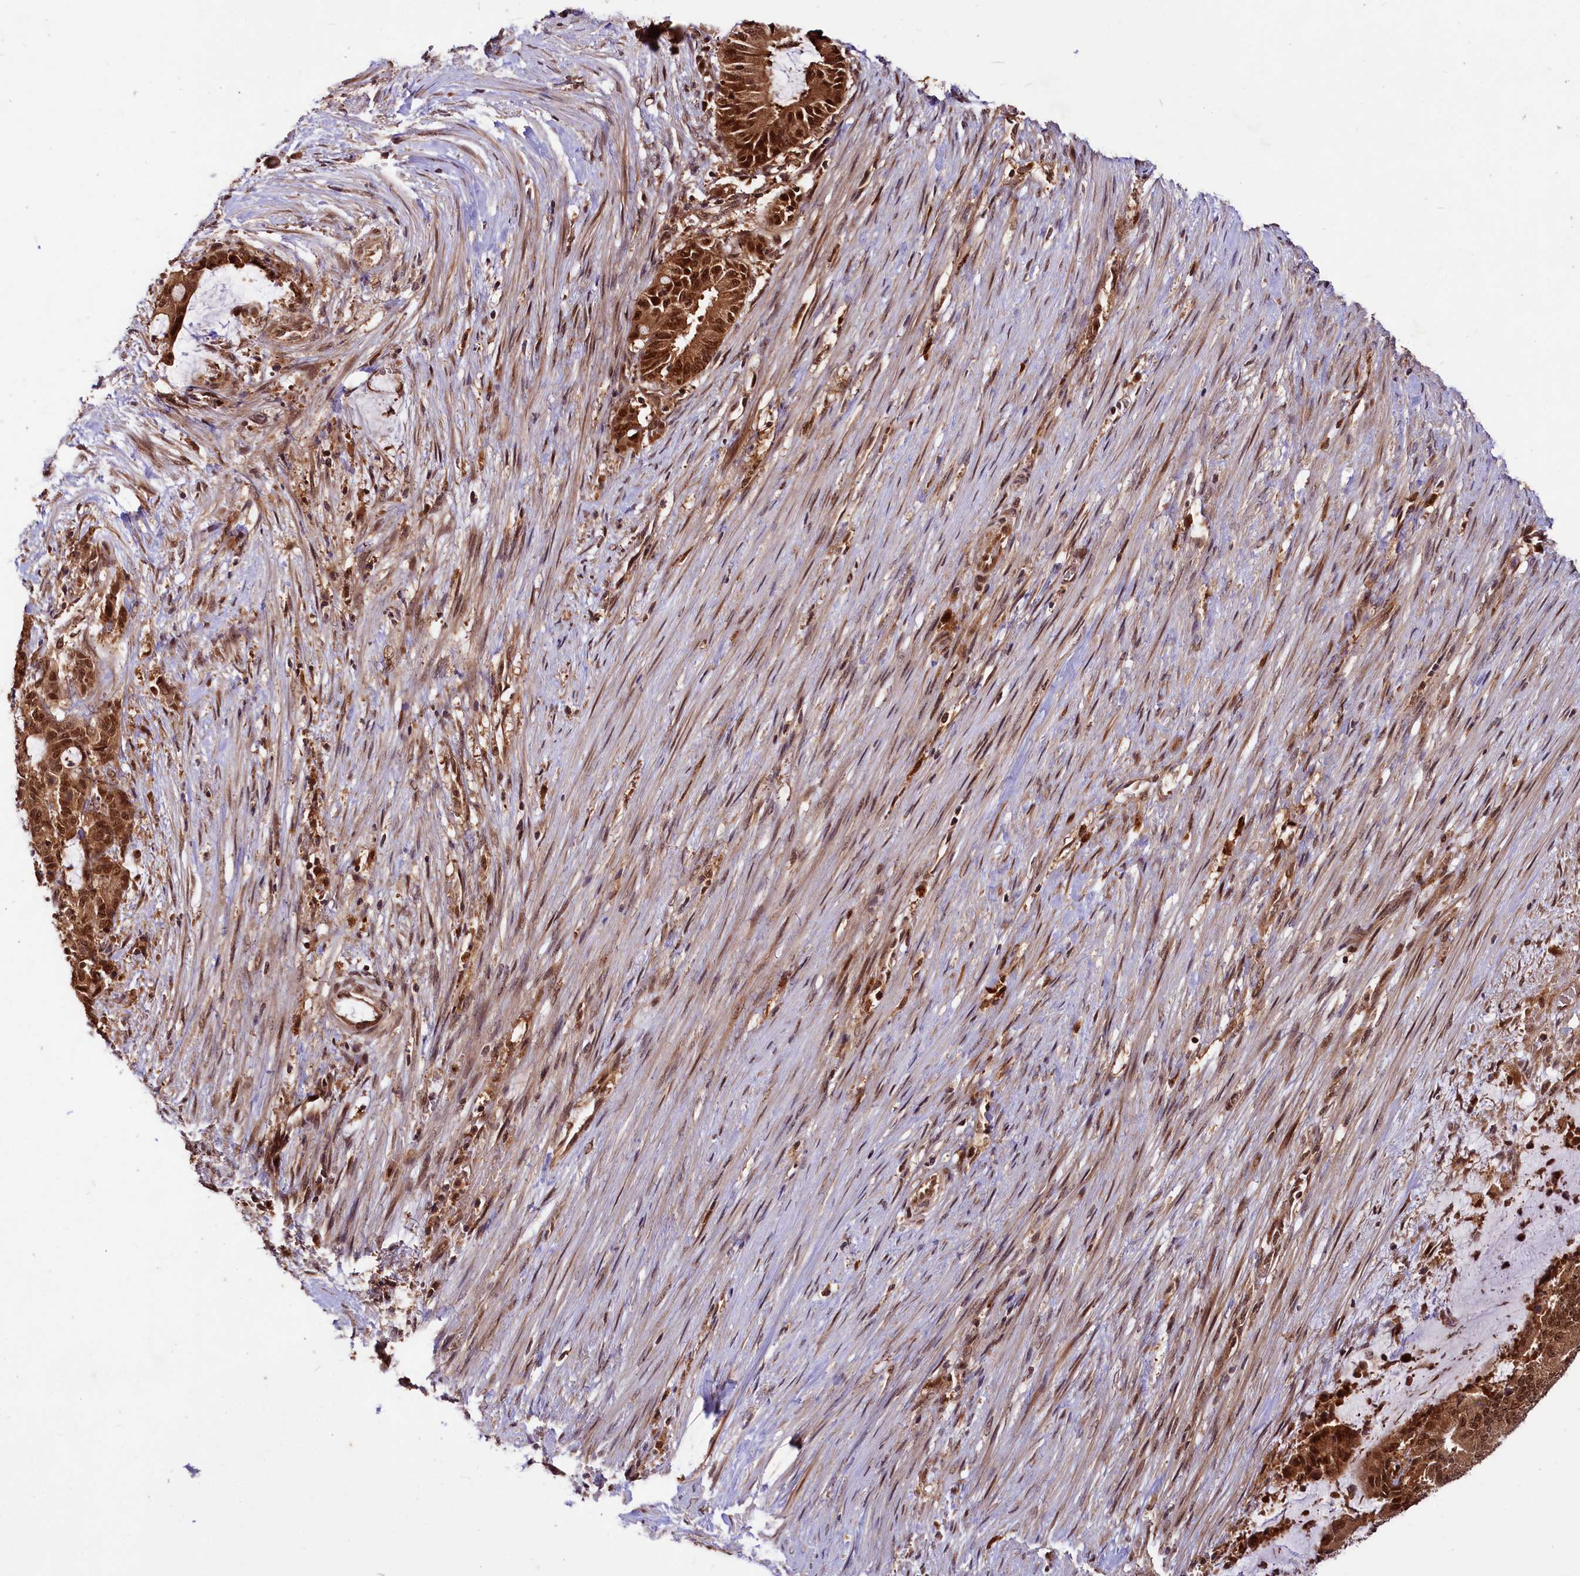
{"staining": {"intensity": "strong", "quantity": ">75%", "location": "cytoplasmic/membranous,nuclear"}, "tissue": "liver cancer", "cell_type": "Tumor cells", "image_type": "cancer", "snomed": [{"axis": "morphology", "description": "Normal tissue, NOS"}, {"axis": "morphology", "description": "Cholangiocarcinoma"}, {"axis": "topography", "description": "Liver"}, {"axis": "topography", "description": "Peripheral nerve tissue"}], "caption": "Protein staining displays strong cytoplasmic/membranous and nuclear expression in about >75% of tumor cells in liver cancer.", "gene": "UBE3A", "patient": {"sex": "female", "age": 73}}